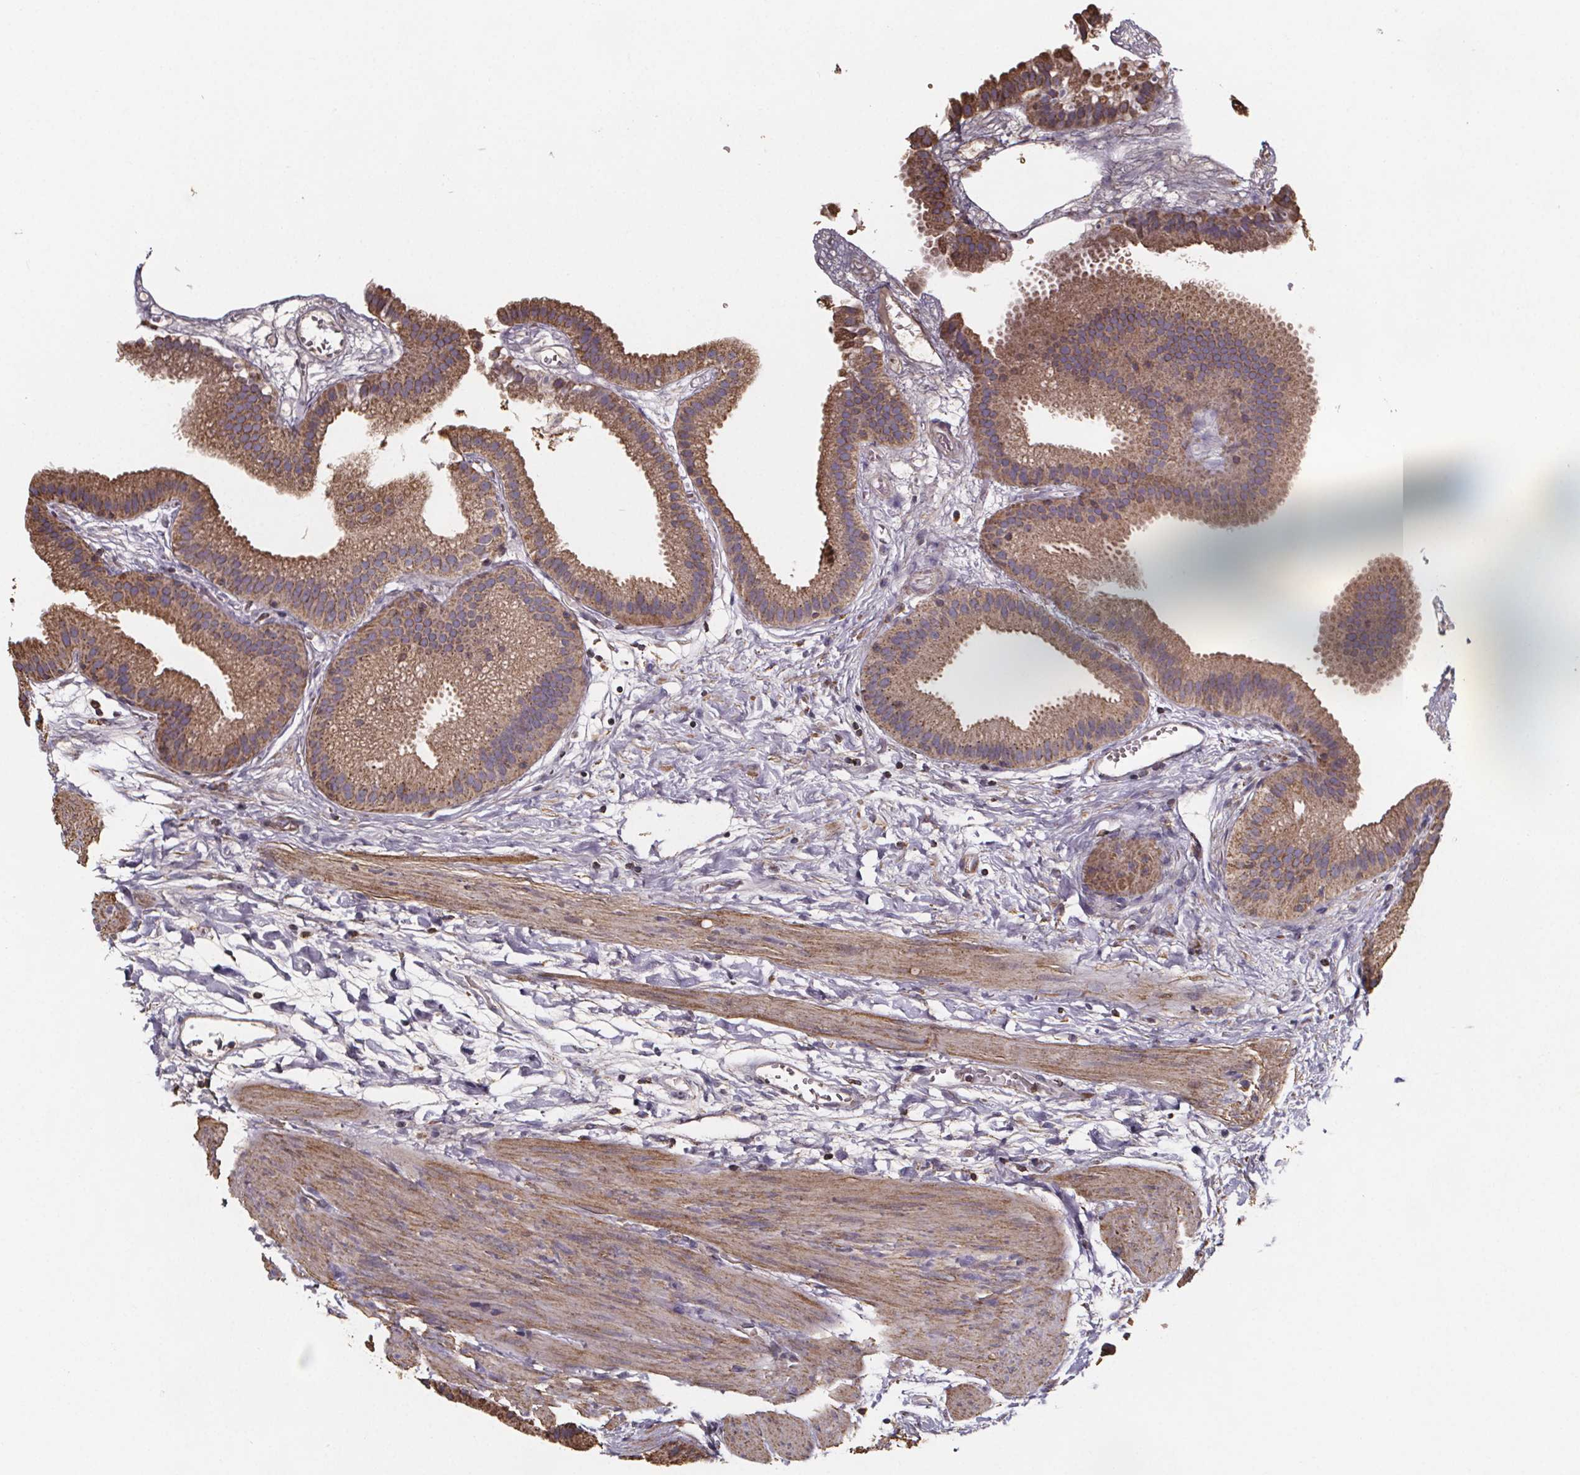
{"staining": {"intensity": "moderate", "quantity": ">75%", "location": "cytoplasmic/membranous"}, "tissue": "gallbladder", "cell_type": "Glandular cells", "image_type": "normal", "snomed": [{"axis": "morphology", "description": "Normal tissue, NOS"}, {"axis": "topography", "description": "Gallbladder"}], "caption": "High-magnification brightfield microscopy of benign gallbladder stained with DAB (3,3'-diaminobenzidine) (brown) and counterstained with hematoxylin (blue). glandular cells exhibit moderate cytoplasmic/membranous positivity is appreciated in approximately>75% of cells.", "gene": "SLC35D2", "patient": {"sex": "female", "age": 63}}